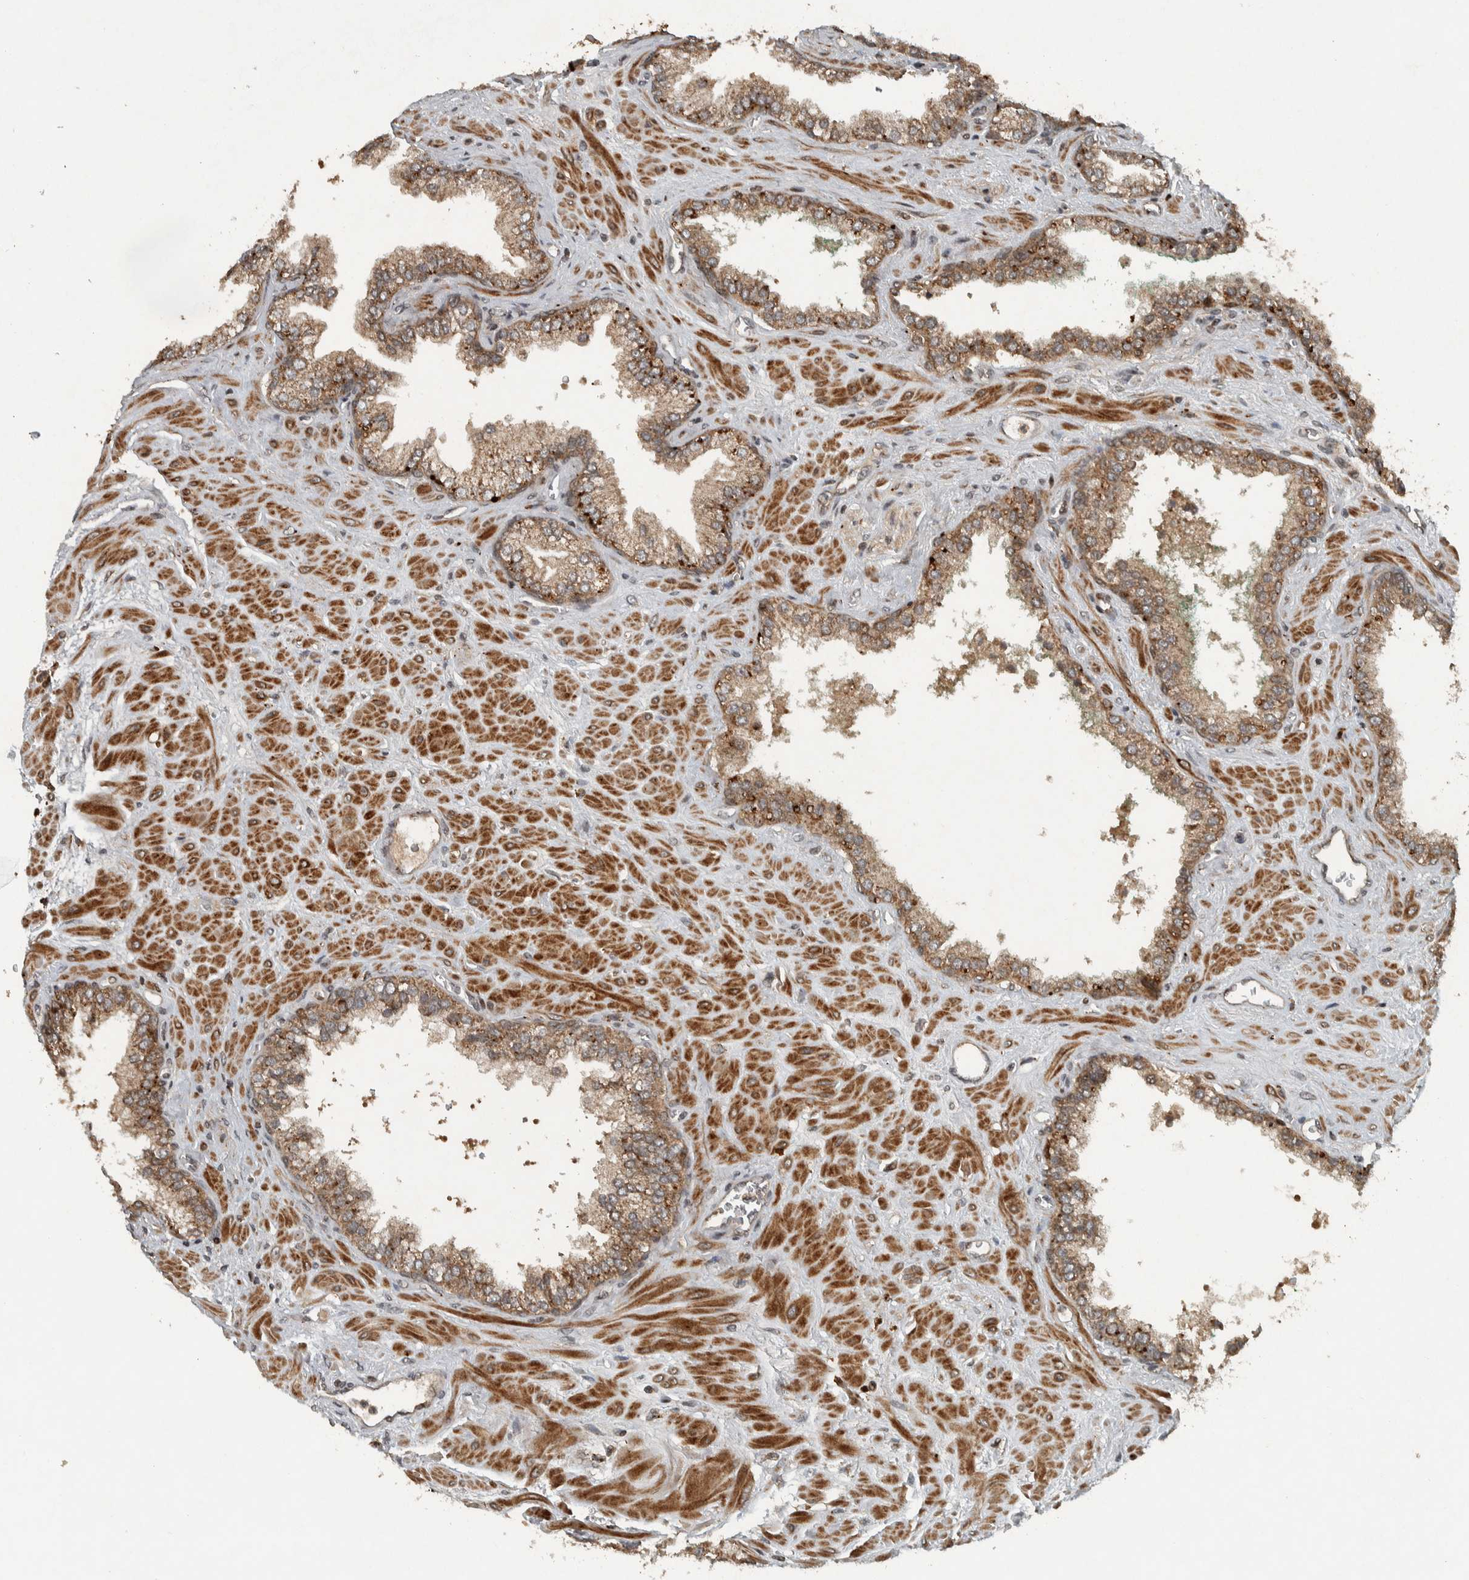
{"staining": {"intensity": "moderate", "quantity": ">75%", "location": "cytoplasmic/membranous"}, "tissue": "prostate cancer", "cell_type": "Tumor cells", "image_type": "cancer", "snomed": [{"axis": "morphology", "description": "Adenocarcinoma, Low grade"}, {"axis": "topography", "description": "Prostate"}], "caption": "Immunohistochemical staining of adenocarcinoma (low-grade) (prostate) exhibits moderate cytoplasmic/membranous protein expression in about >75% of tumor cells.", "gene": "KIFAP3", "patient": {"sex": "male", "age": 71}}